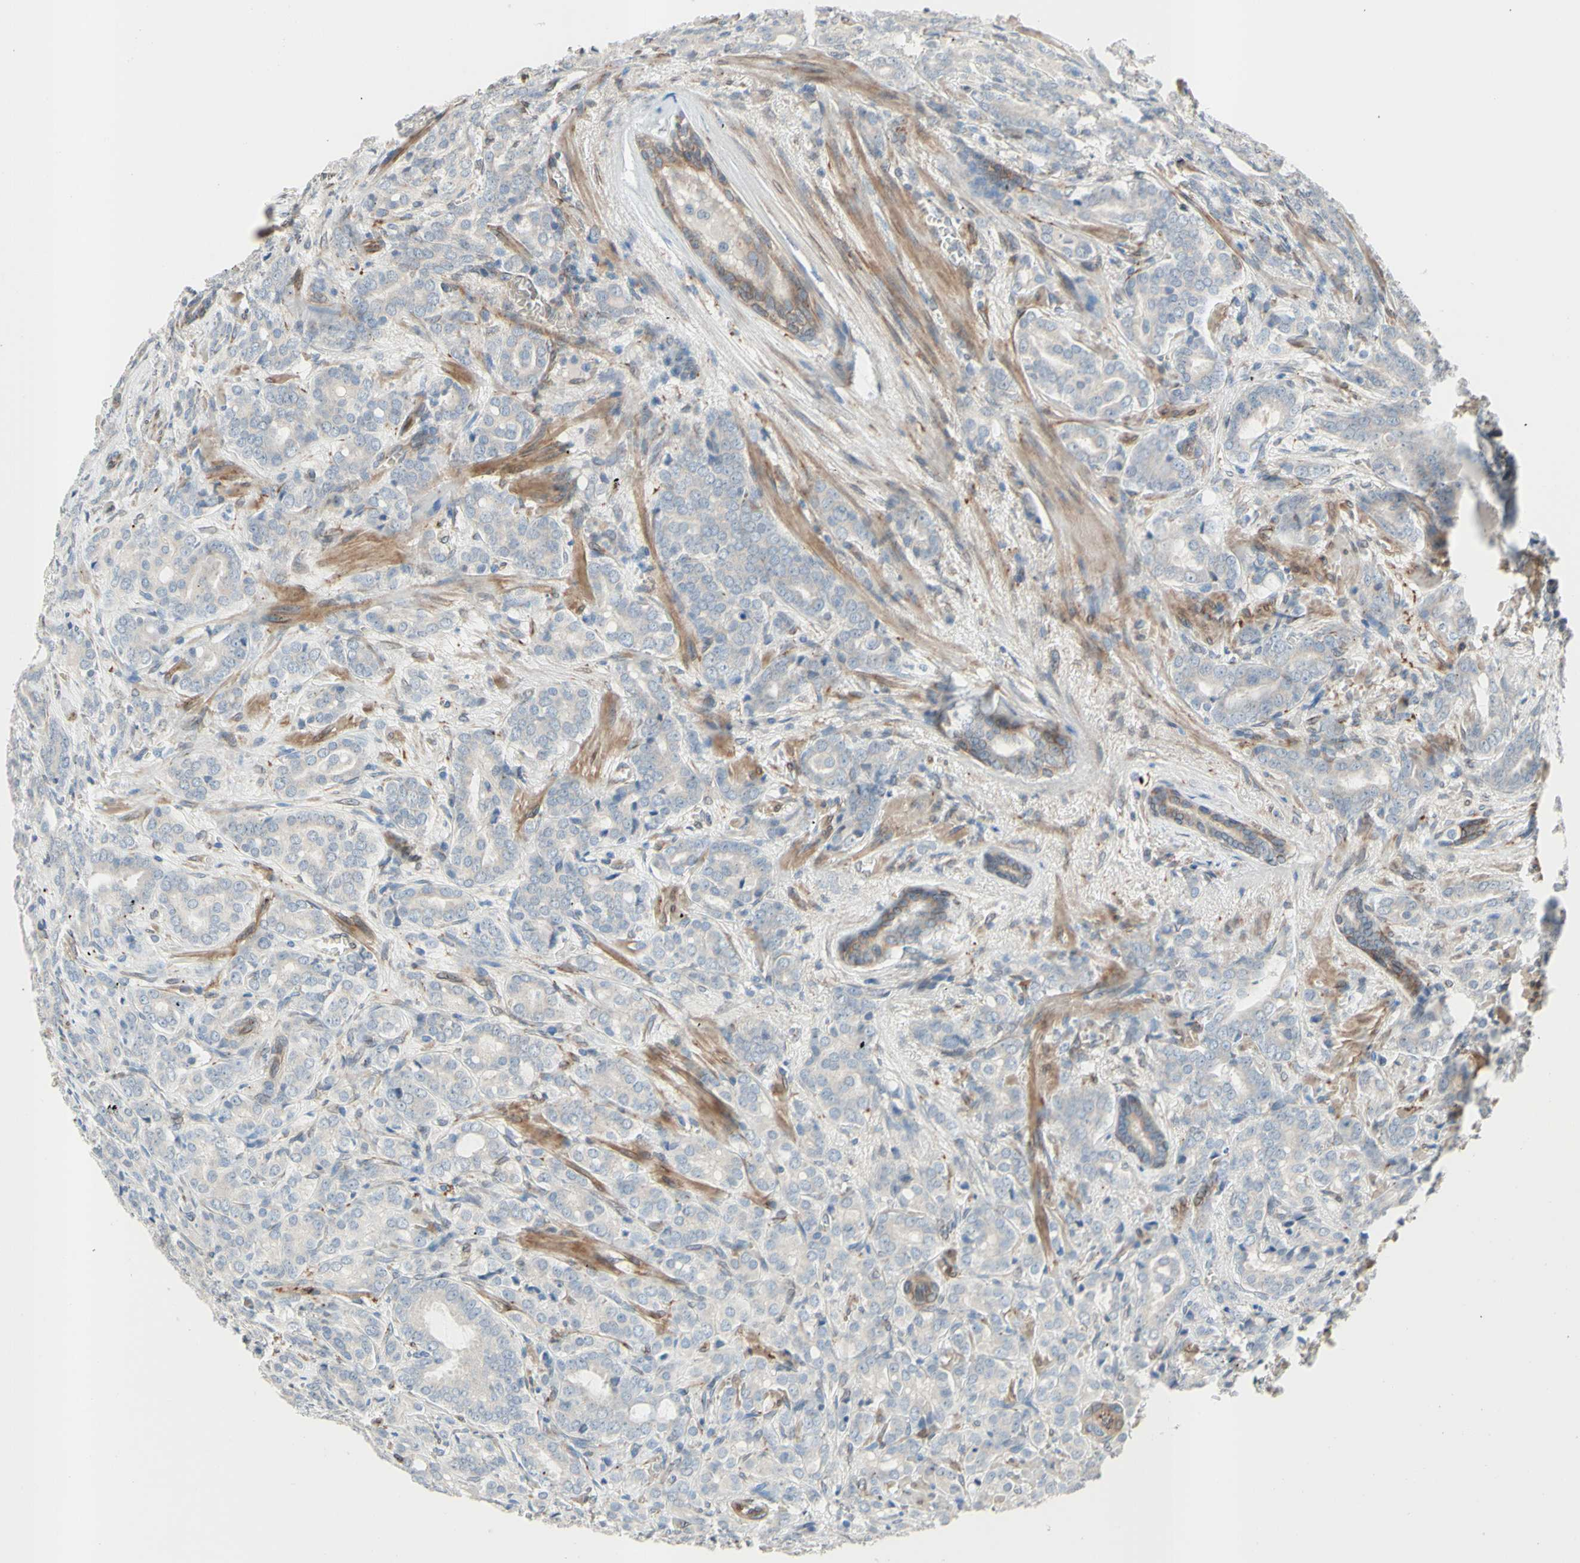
{"staining": {"intensity": "negative", "quantity": "none", "location": "none"}, "tissue": "prostate cancer", "cell_type": "Tumor cells", "image_type": "cancer", "snomed": [{"axis": "morphology", "description": "Adenocarcinoma, High grade"}, {"axis": "topography", "description": "Prostate"}], "caption": "The micrograph shows no staining of tumor cells in prostate high-grade adenocarcinoma. Brightfield microscopy of immunohistochemistry stained with DAB (3,3'-diaminobenzidine) (brown) and hematoxylin (blue), captured at high magnification.", "gene": "TRAF2", "patient": {"sex": "male", "age": 64}}